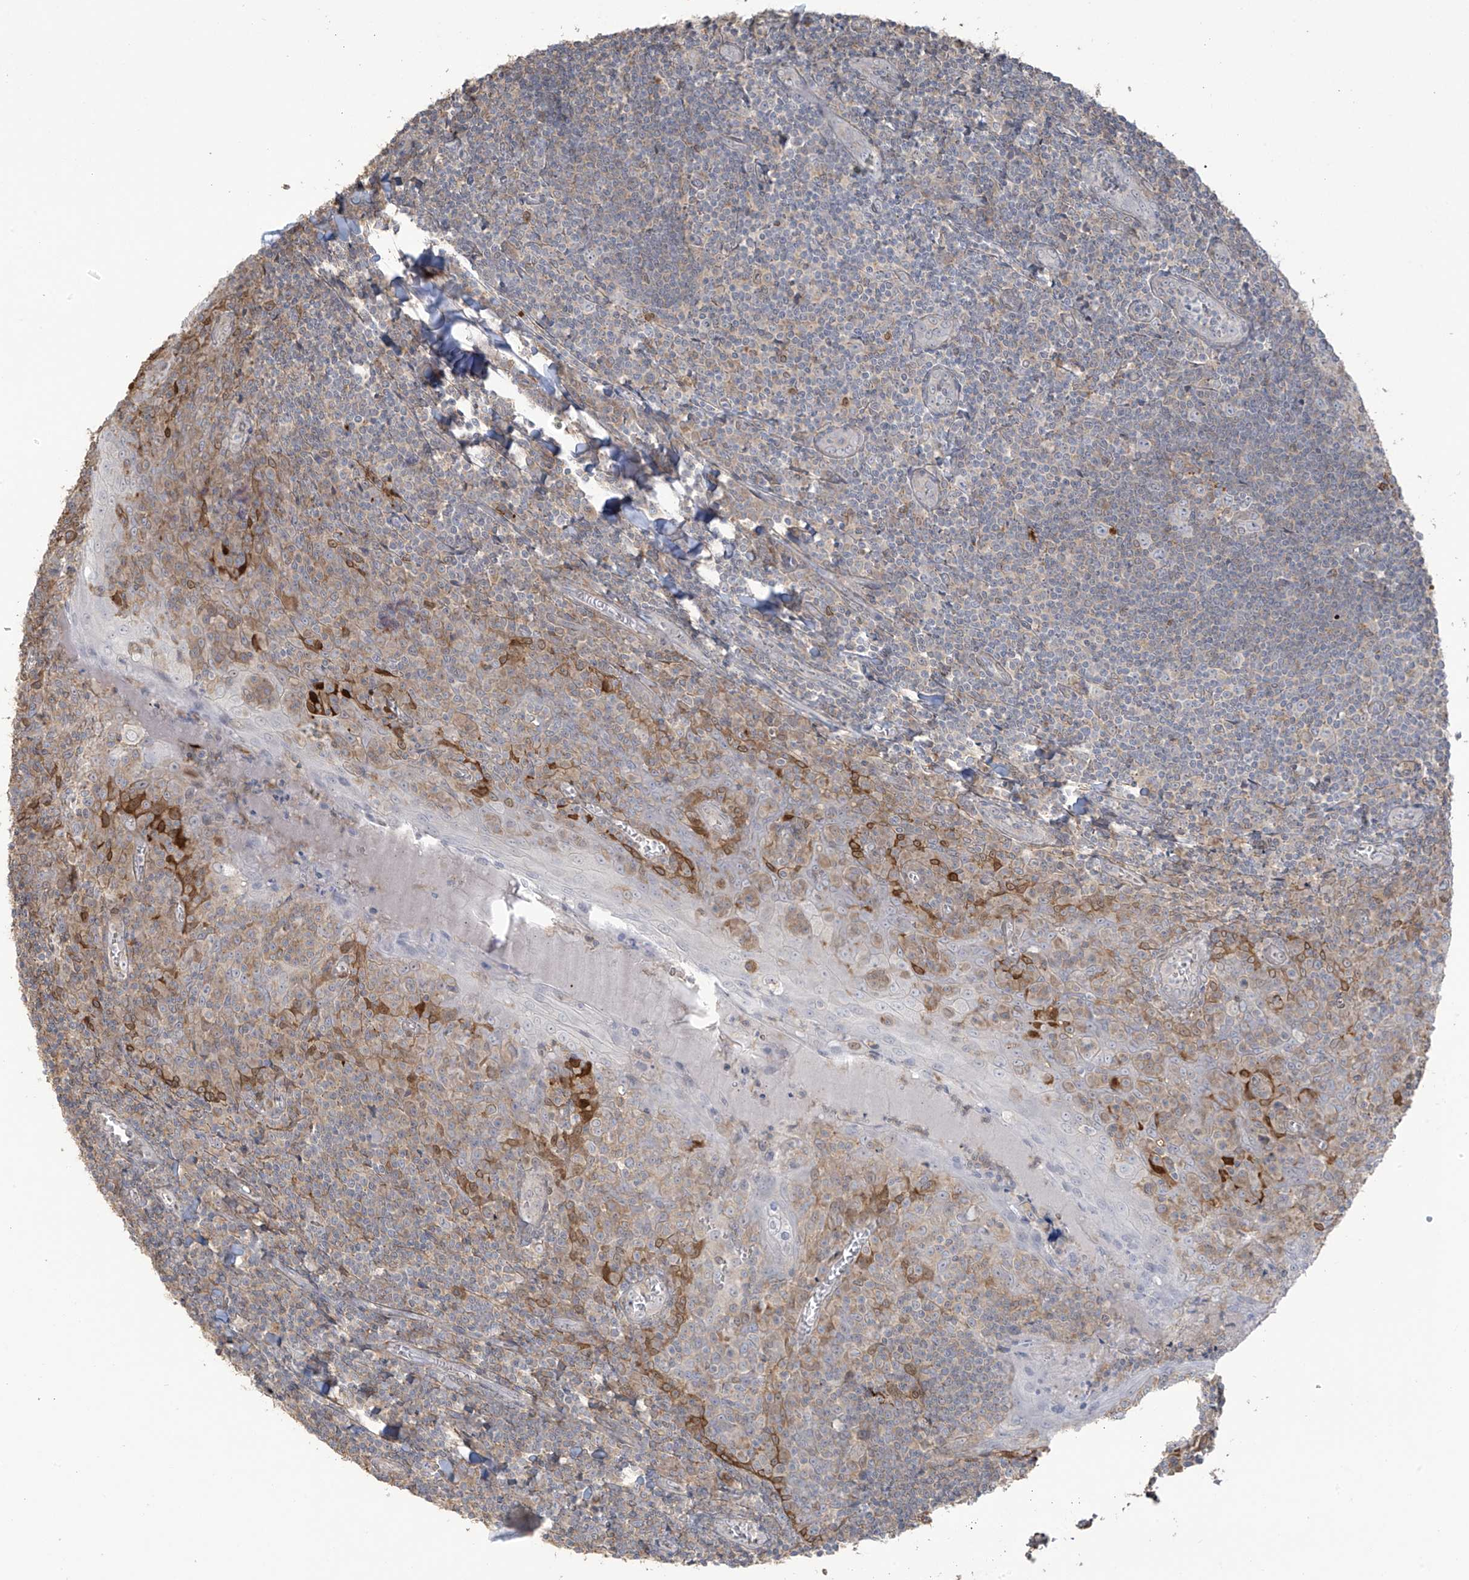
{"staining": {"intensity": "negative", "quantity": "none", "location": "none"}, "tissue": "tonsil", "cell_type": "Germinal center cells", "image_type": "normal", "snomed": [{"axis": "morphology", "description": "Normal tissue, NOS"}, {"axis": "topography", "description": "Tonsil"}], "caption": "Immunohistochemical staining of unremarkable human tonsil shows no significant staining in germinal center cells.", "gene": "TAGAP", "patient": {"sex": "male", "age": 27}}